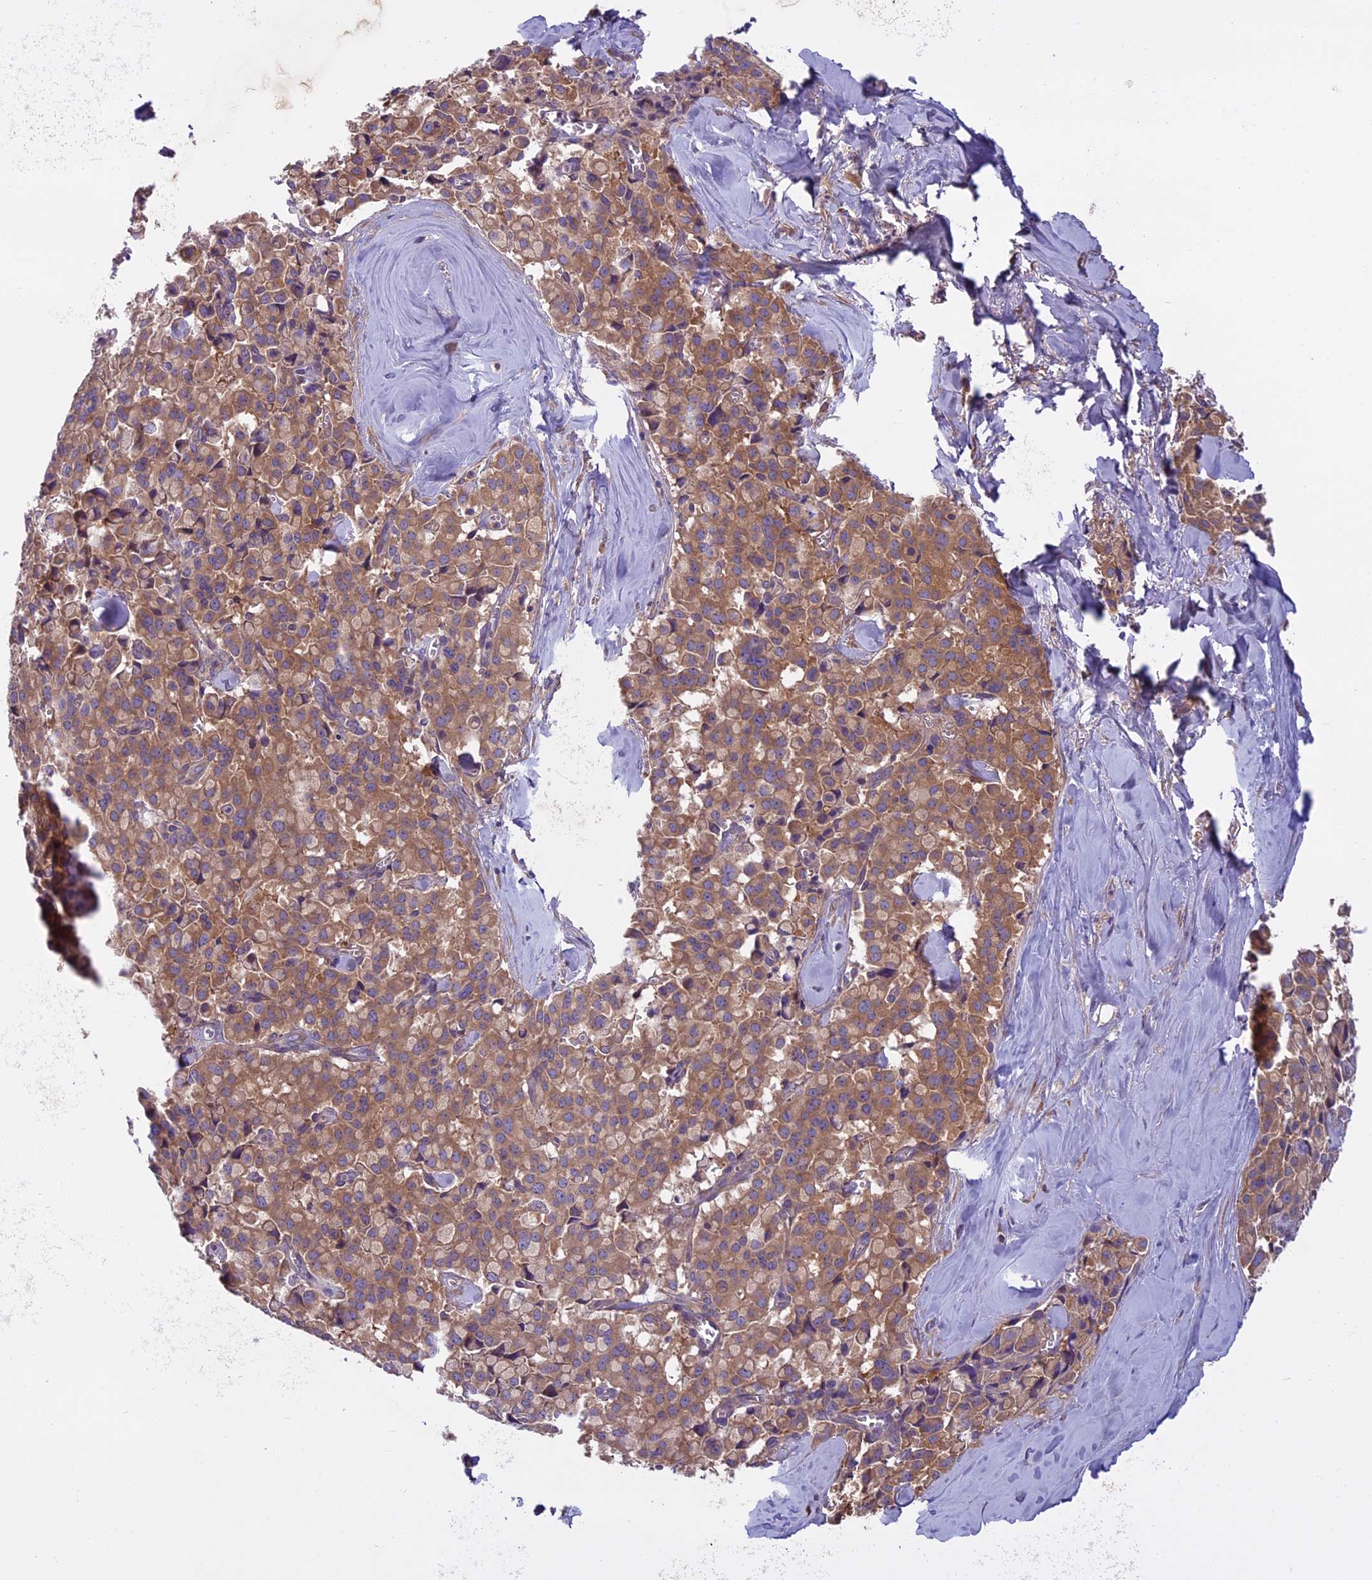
{"staining": {"intensity": "moderate", "quantity": ">75%", "location": "cytoplasmic/membranous"}, "tissue": "pancreatic cancer", "cell_type": "Tumor cells", "image_type": "cancer", "snomed": [{"axis": "morphology", "description": "Adenocarcinoma, NOS"}, {"axis": "topography", "description": "Pancreas"}], "caption": "About >75% of tumor cells in human pancreatic cancer show moderate cytoplasmic/membranous protein staining as visualized by brown immunohistochemical staining.", "gene": "DCTN5", "patient": {"sex": "male", "age": 65}}